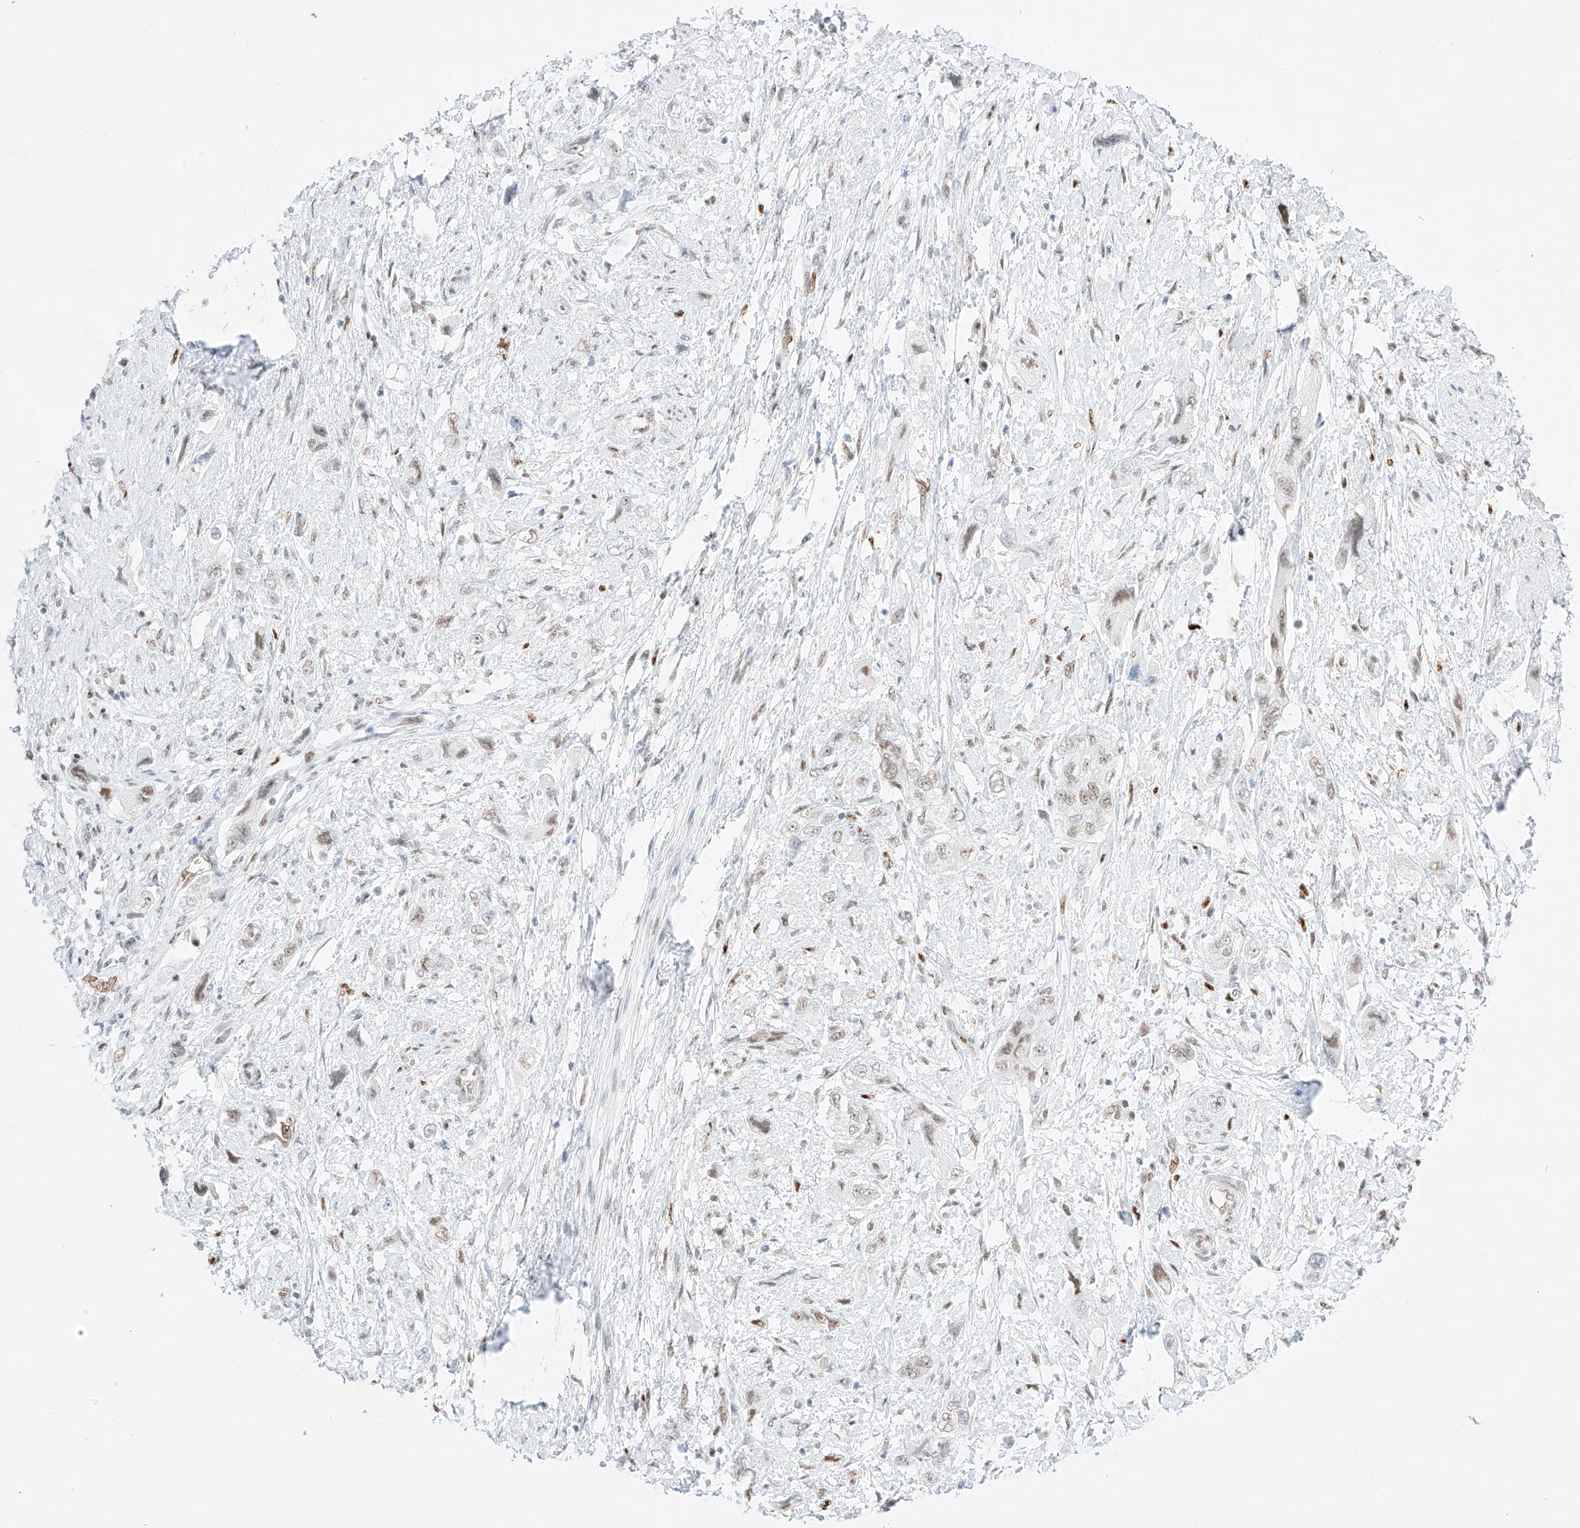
{"staining": {"intensity": "weak", "quantity": "<25%", "location": "nuclear"}, "tissue": "pancreatic cancer", "cell_type": "Tumor cells", "image_type": "cancer", "snomed": [{"axis": "morphology", "description": "Adenocarcinoma, NOS"}, {"axis": "topography", "description": "Pancreas"}], "caption": "Human pancreatic adenocarcinoma stained for a protein using immunohistochemistry (IHC) shows no expression in tumor cells.", "gene": "APIP", "patient": {"sex": "female", "age": 73}}